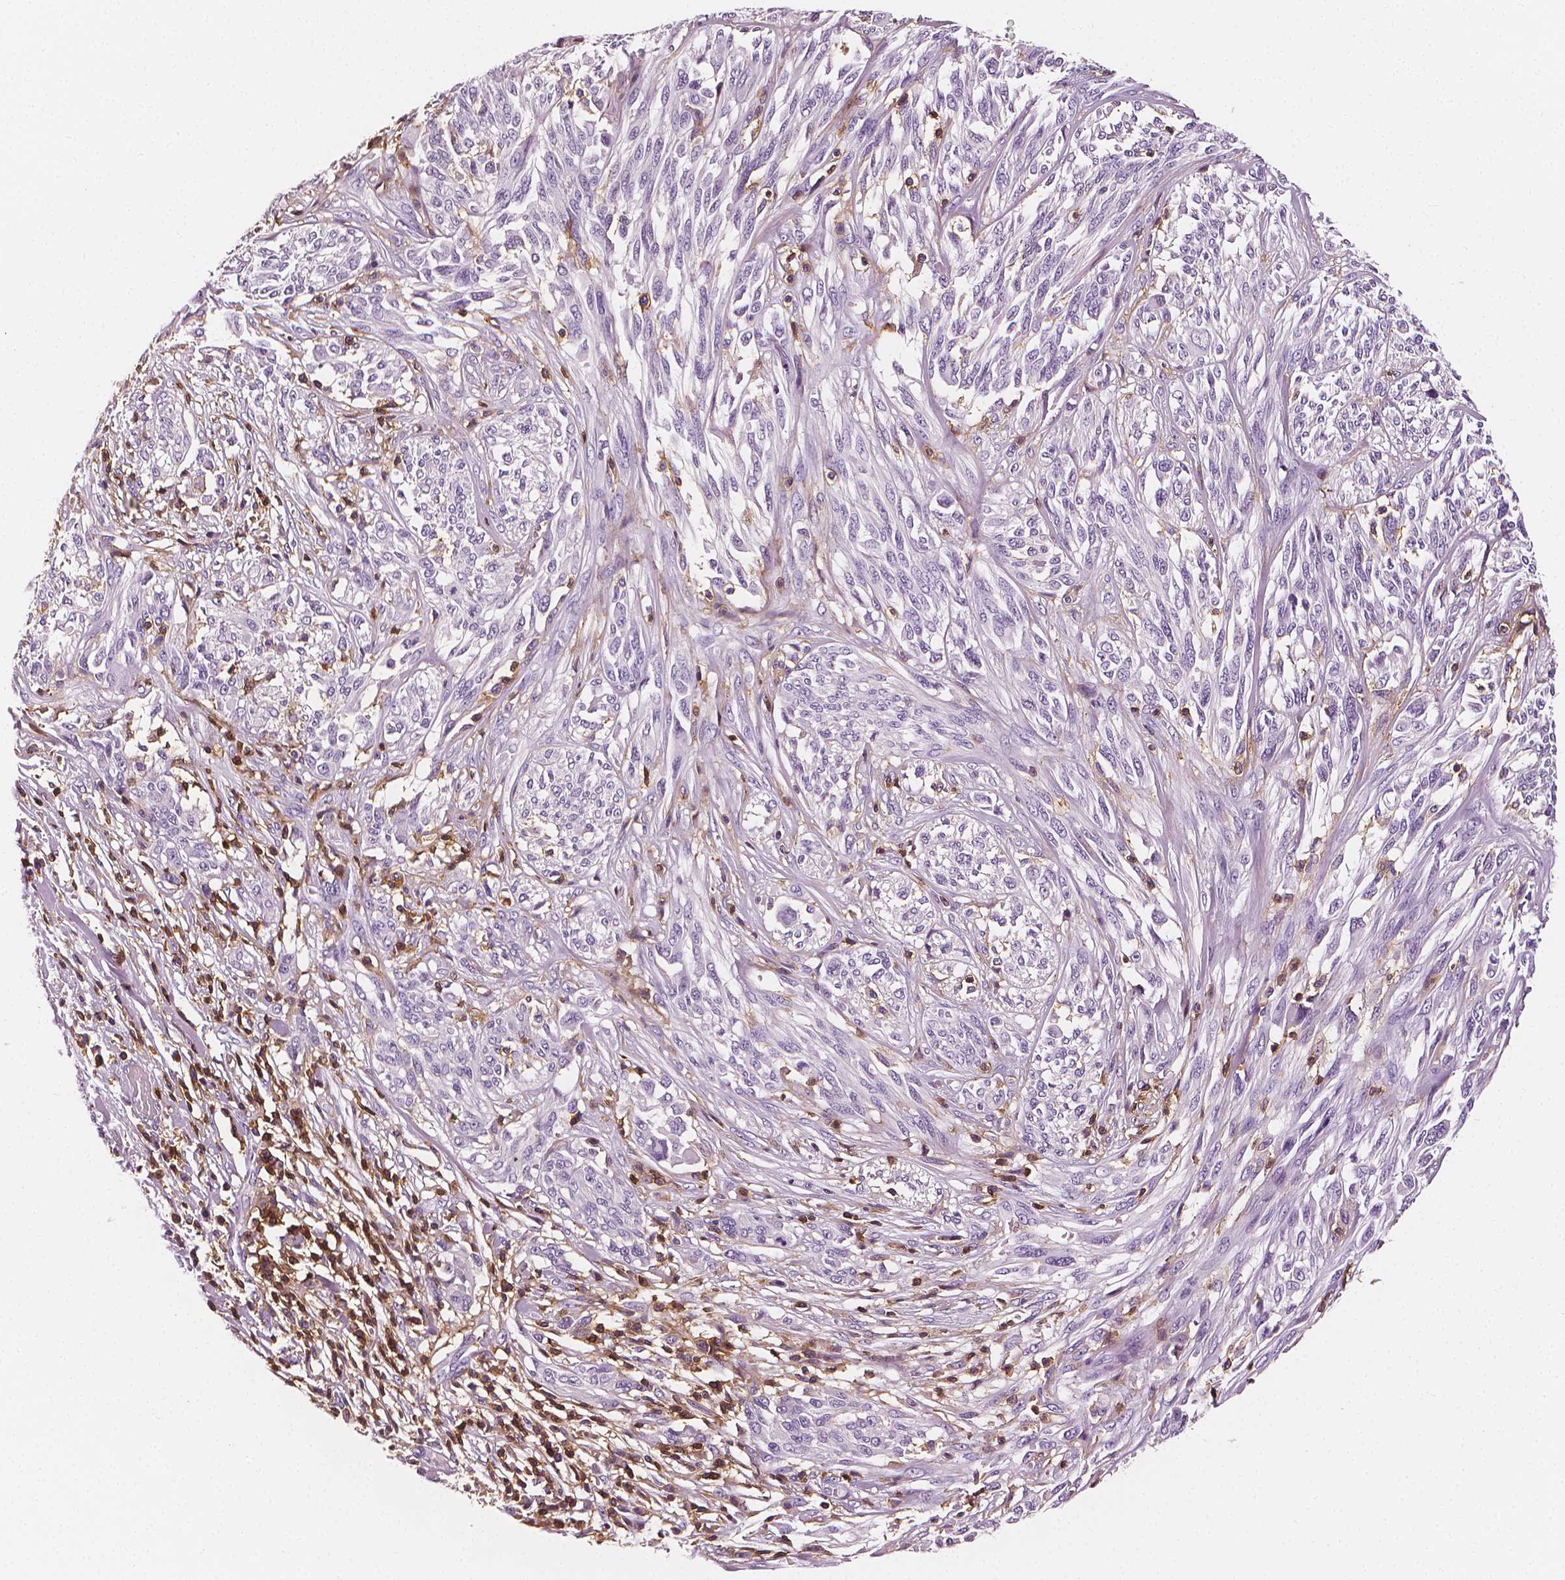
{"staining": {"intensity": "negative", "quantity": "none", "location": "none"}, "tissue": "melanoma", "cell_type": "Tumor cells", "image_type": "cancer", "snomed": [{"axis": "morphology", "description": "Malignant melanoma, NOS"}, {"axis": "topography", "description": "Skin"}], "caption": "A high-resolution micrograph shows immunohistochemistry (IHC) staining of malignant melanoma, which shows no significant positivity in tumor cells. (Stains: DAB (3,3'-diaminobenzidine) immunohistochemistry with hematoxylin counter stain, Microscopy: brightfield microscopy at high magnification).", "gene": "PTPRC", "patient": {"sex": "female", "age": 91}}